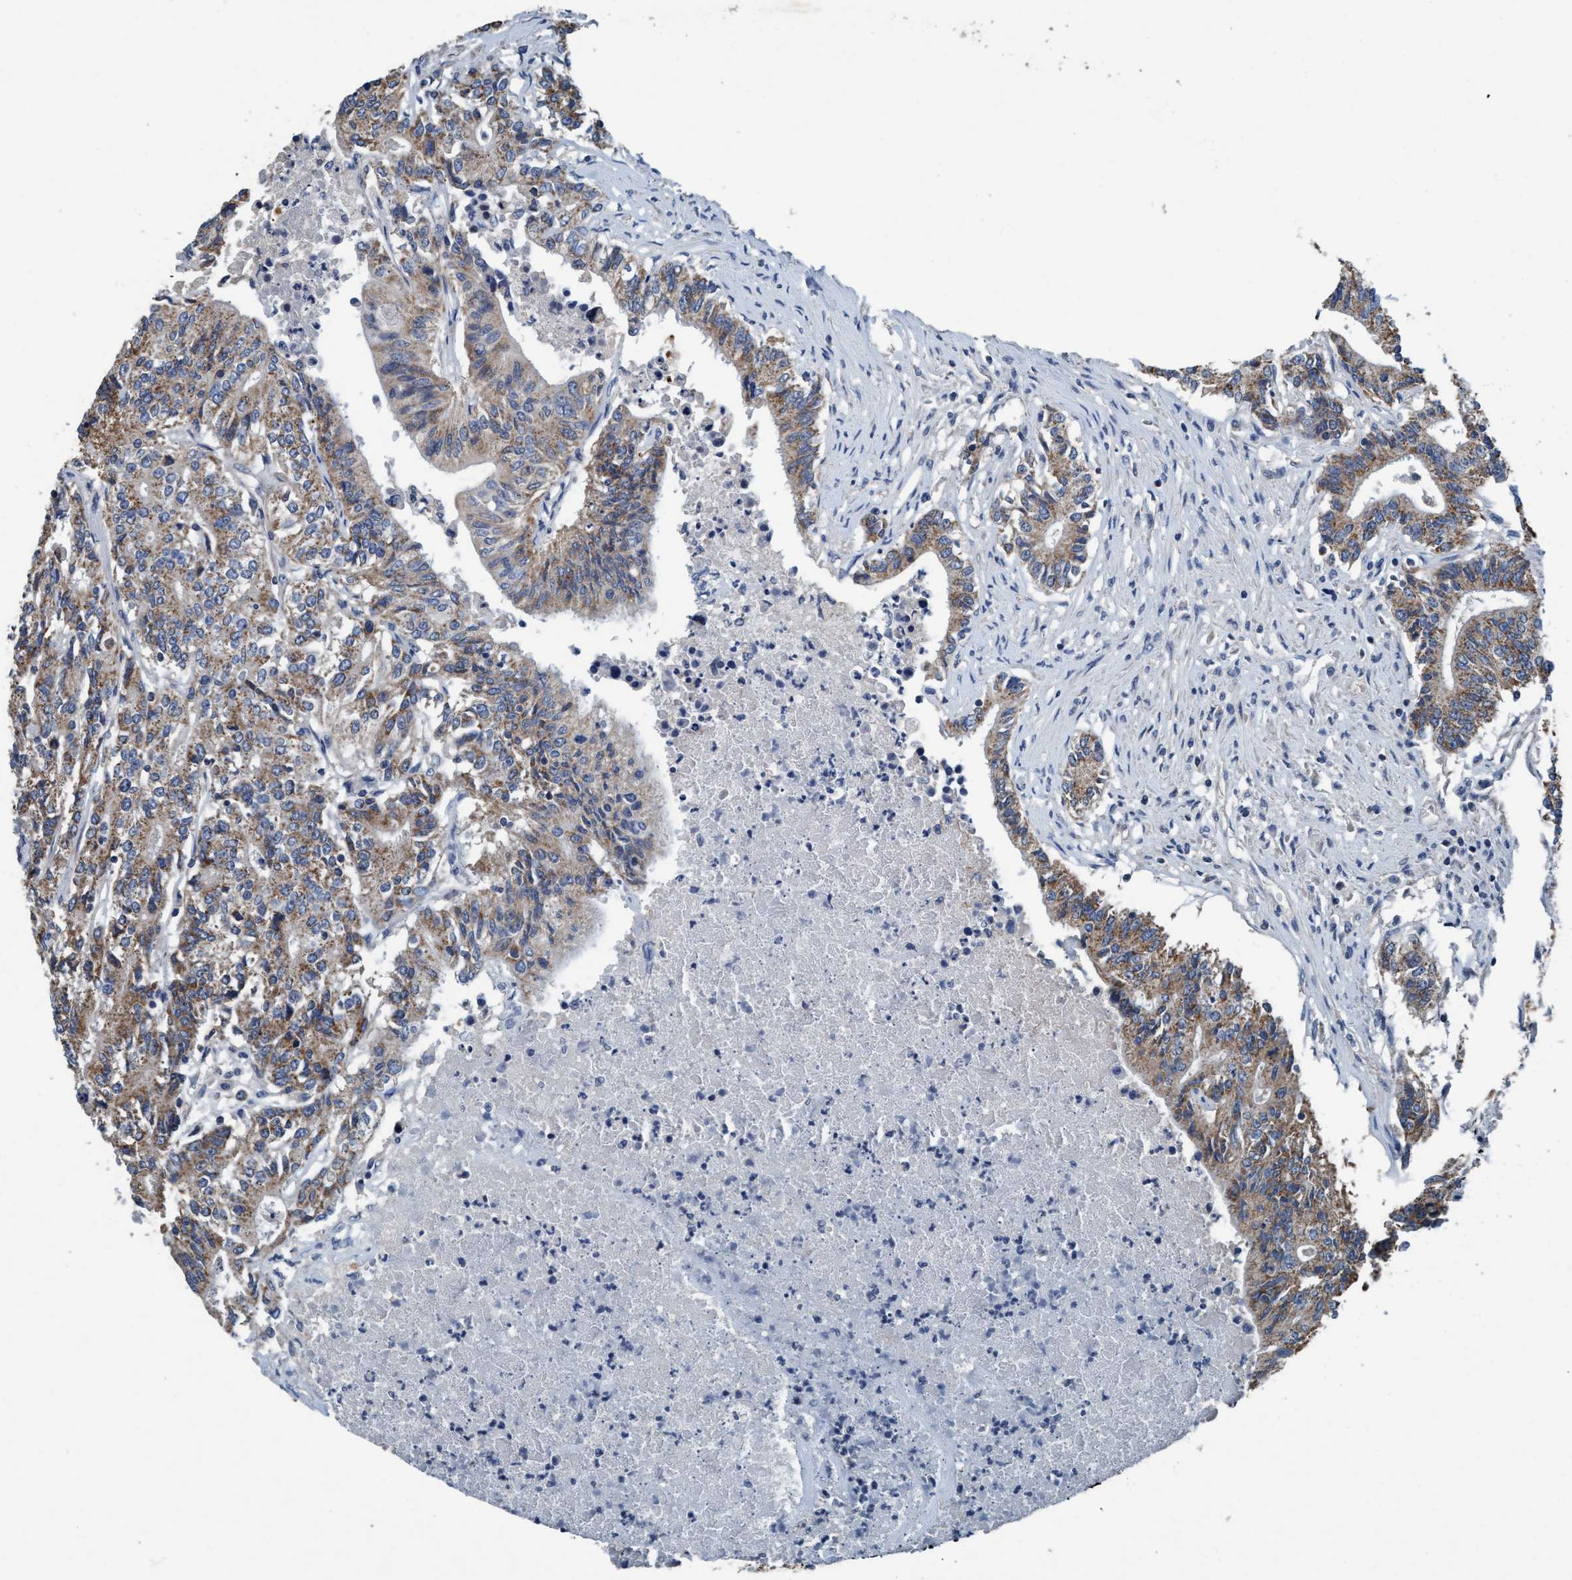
{"staining": {"intensity": "moderate", "quantity": ">75%", "location": "cytoplasmic/membranous"}, "tissue": "colorectal cancer", "cell_type": "Tumor cells", "image_type": "cancer", "snomed": [{"axis": "morphology", "description": "Adenocarcinoma, NOS"}, {"axis": "topography", "description": "Colon"}], "caption": "Immunohistochemical staining of human adenocarcinoma (colorectal) shows medium levels of moderate cytoplasmic/membranous protein staining in about >75% of tumor cells.", "gene": "ANKFN1", "patient": {"sex": "female", "age": 77}}